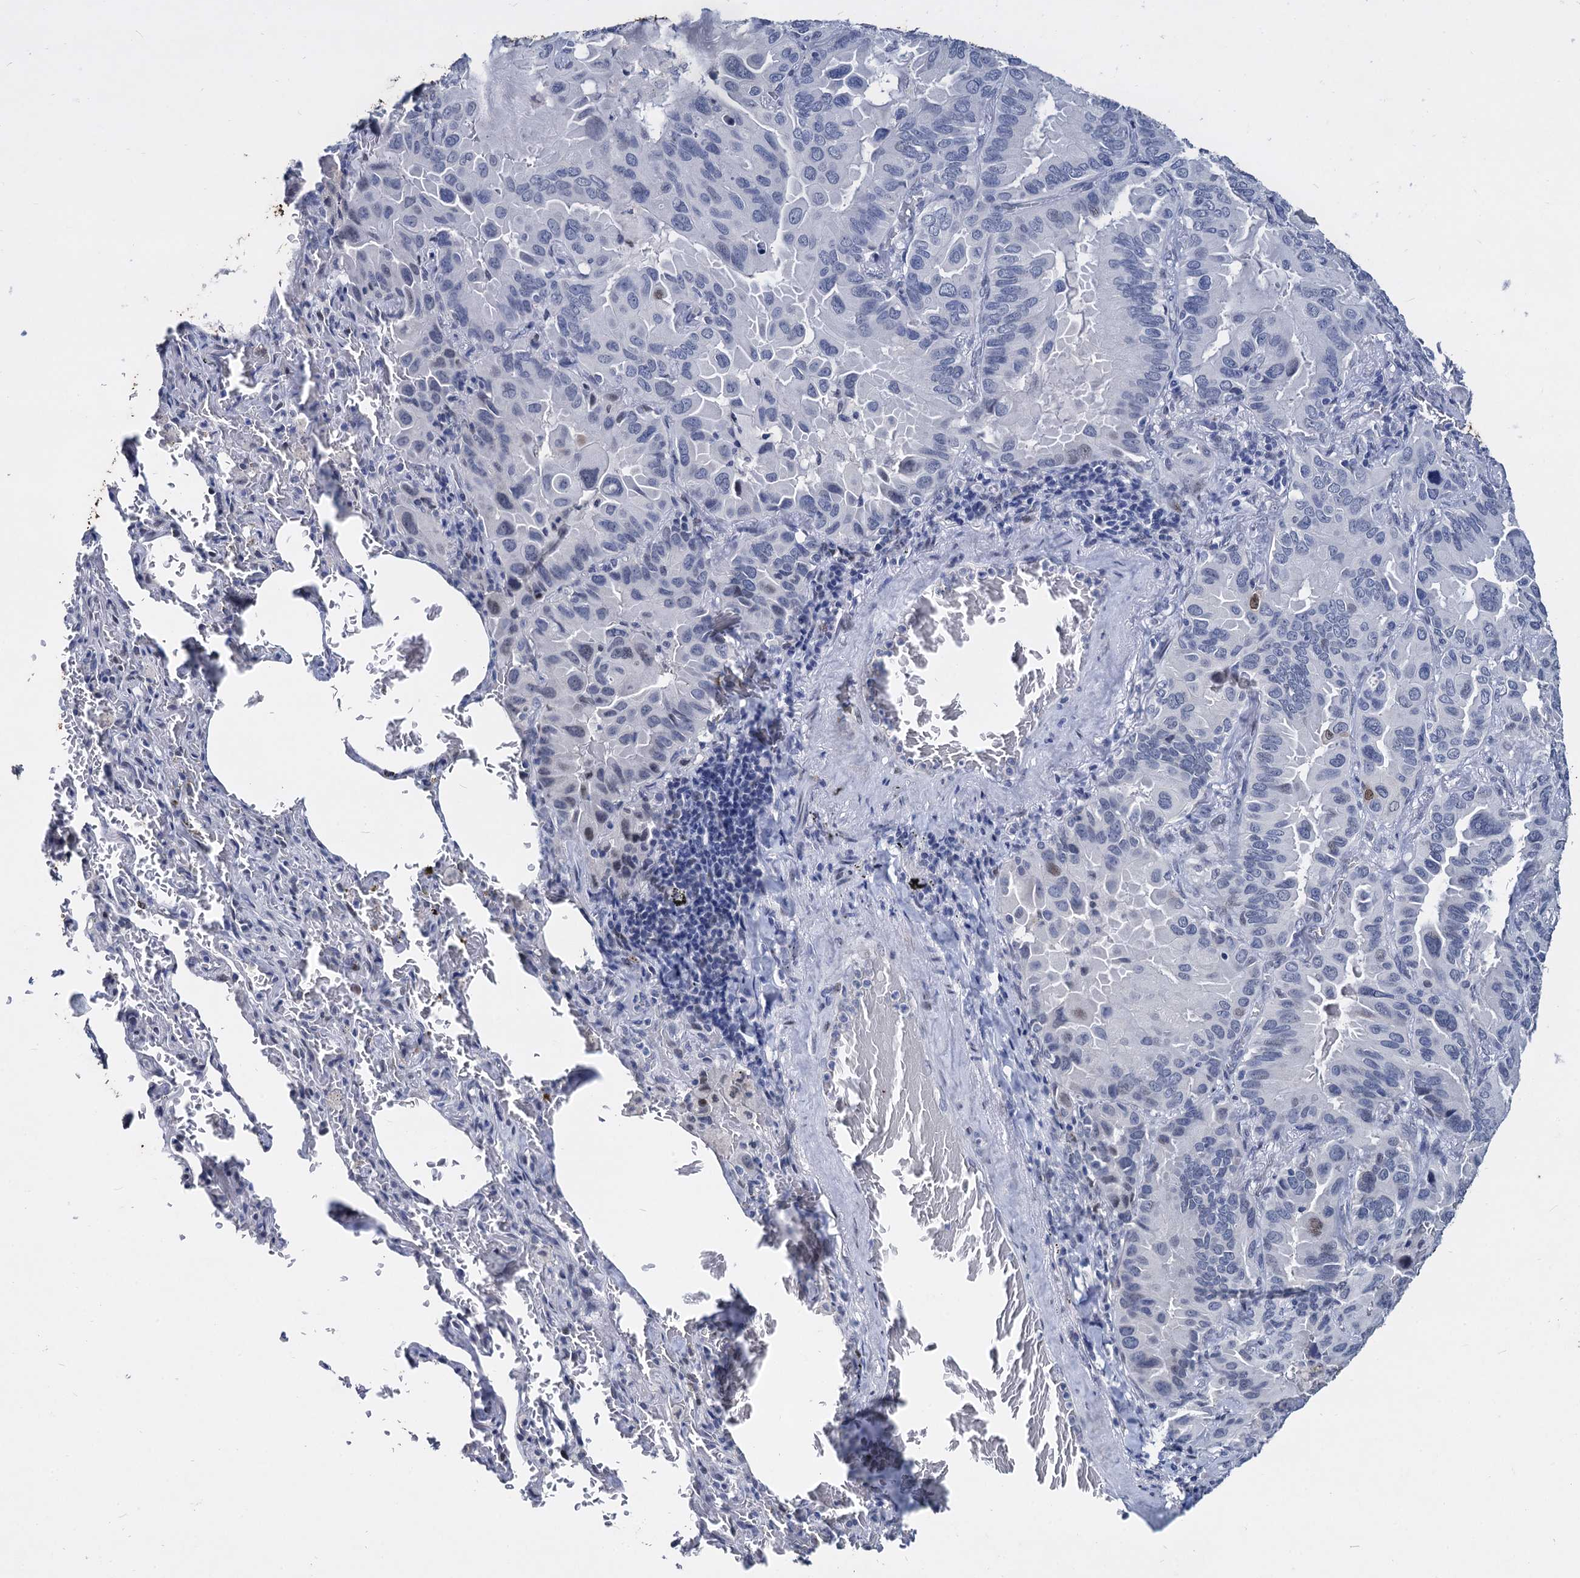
{"staining": {"intensity": "negative", "quantity": "none", "location": "none"}, "tissue": "lung cancer", "cell_type": "Tumor cells", "image_type": "cancer", "snomed": [{"axis": "morphology", "description": "Adenocarcinoma, NOS"}, {"axis": "topography", "description": "Lung"}], "caption": "Immunohistochemistry (IHC) micrograph of neoplastic tissue: lung cancer stained with DAB (3,3'-diaminobenzidine) demonstrates no significant protein positivity in tumor cells.", "gene": "MAGEA4", "patient": {"sex": "male", "age": 64}}